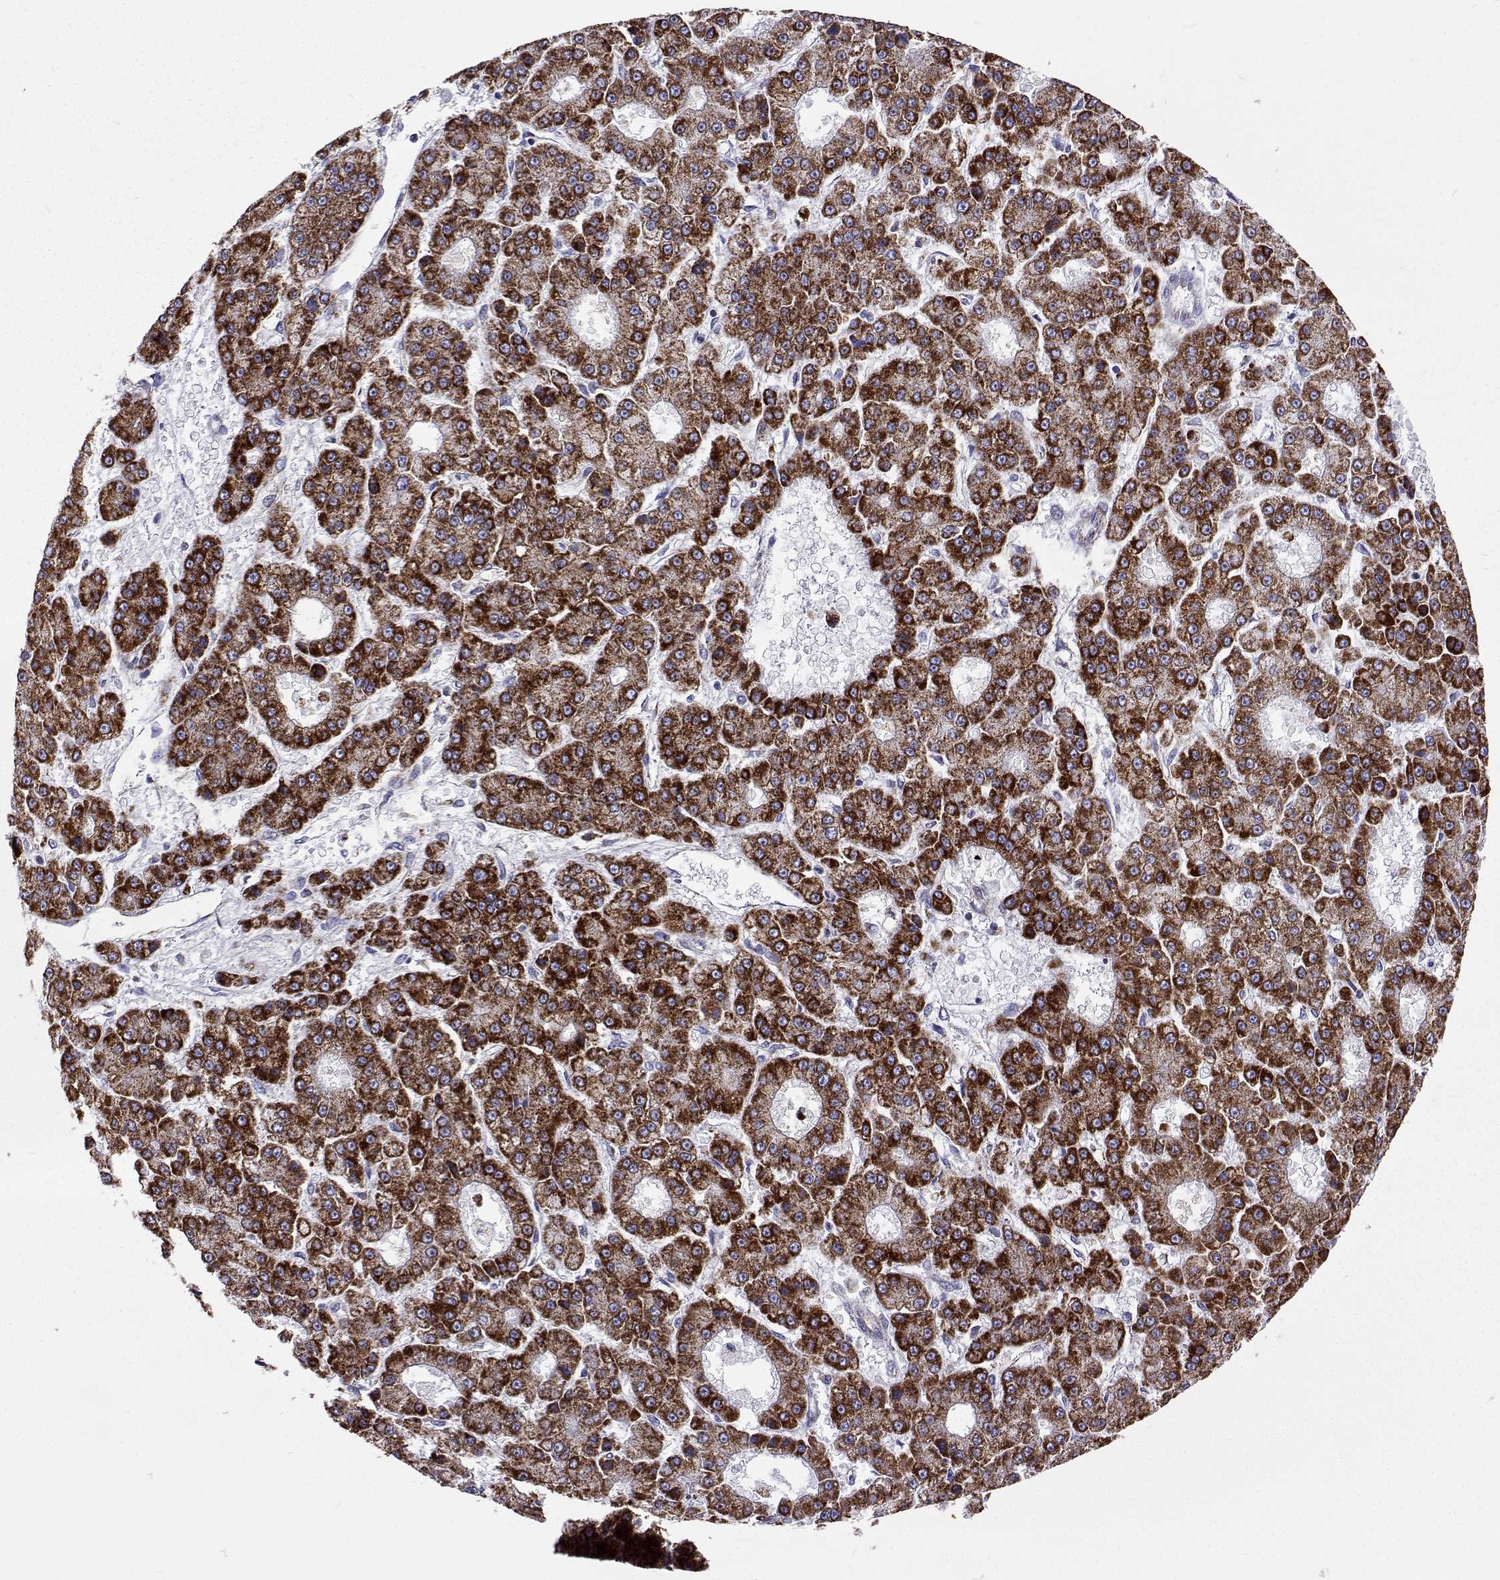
{"staining": {"intensity": "strong", "quantity": ">75%", "location": "cytoplasmic/membranous"}, "tissue": "liver cancer", "cell_type": "Tumor cells", "image_type": "cancer", "snomed": [{"axis": "morphology", "description": "Carcinoma, Hepatocellular, NOS"}, {"axis": "topography", "description": "Liver"}], "caption": "Protein positivity by IHC shows strong cytoplasmic/membranous positivity in approximately >75% of tumor cells in hepatocellular carcinoma (liver).", "gene": "MCCC2", "patient": {"sex": "male", "age": 70}}